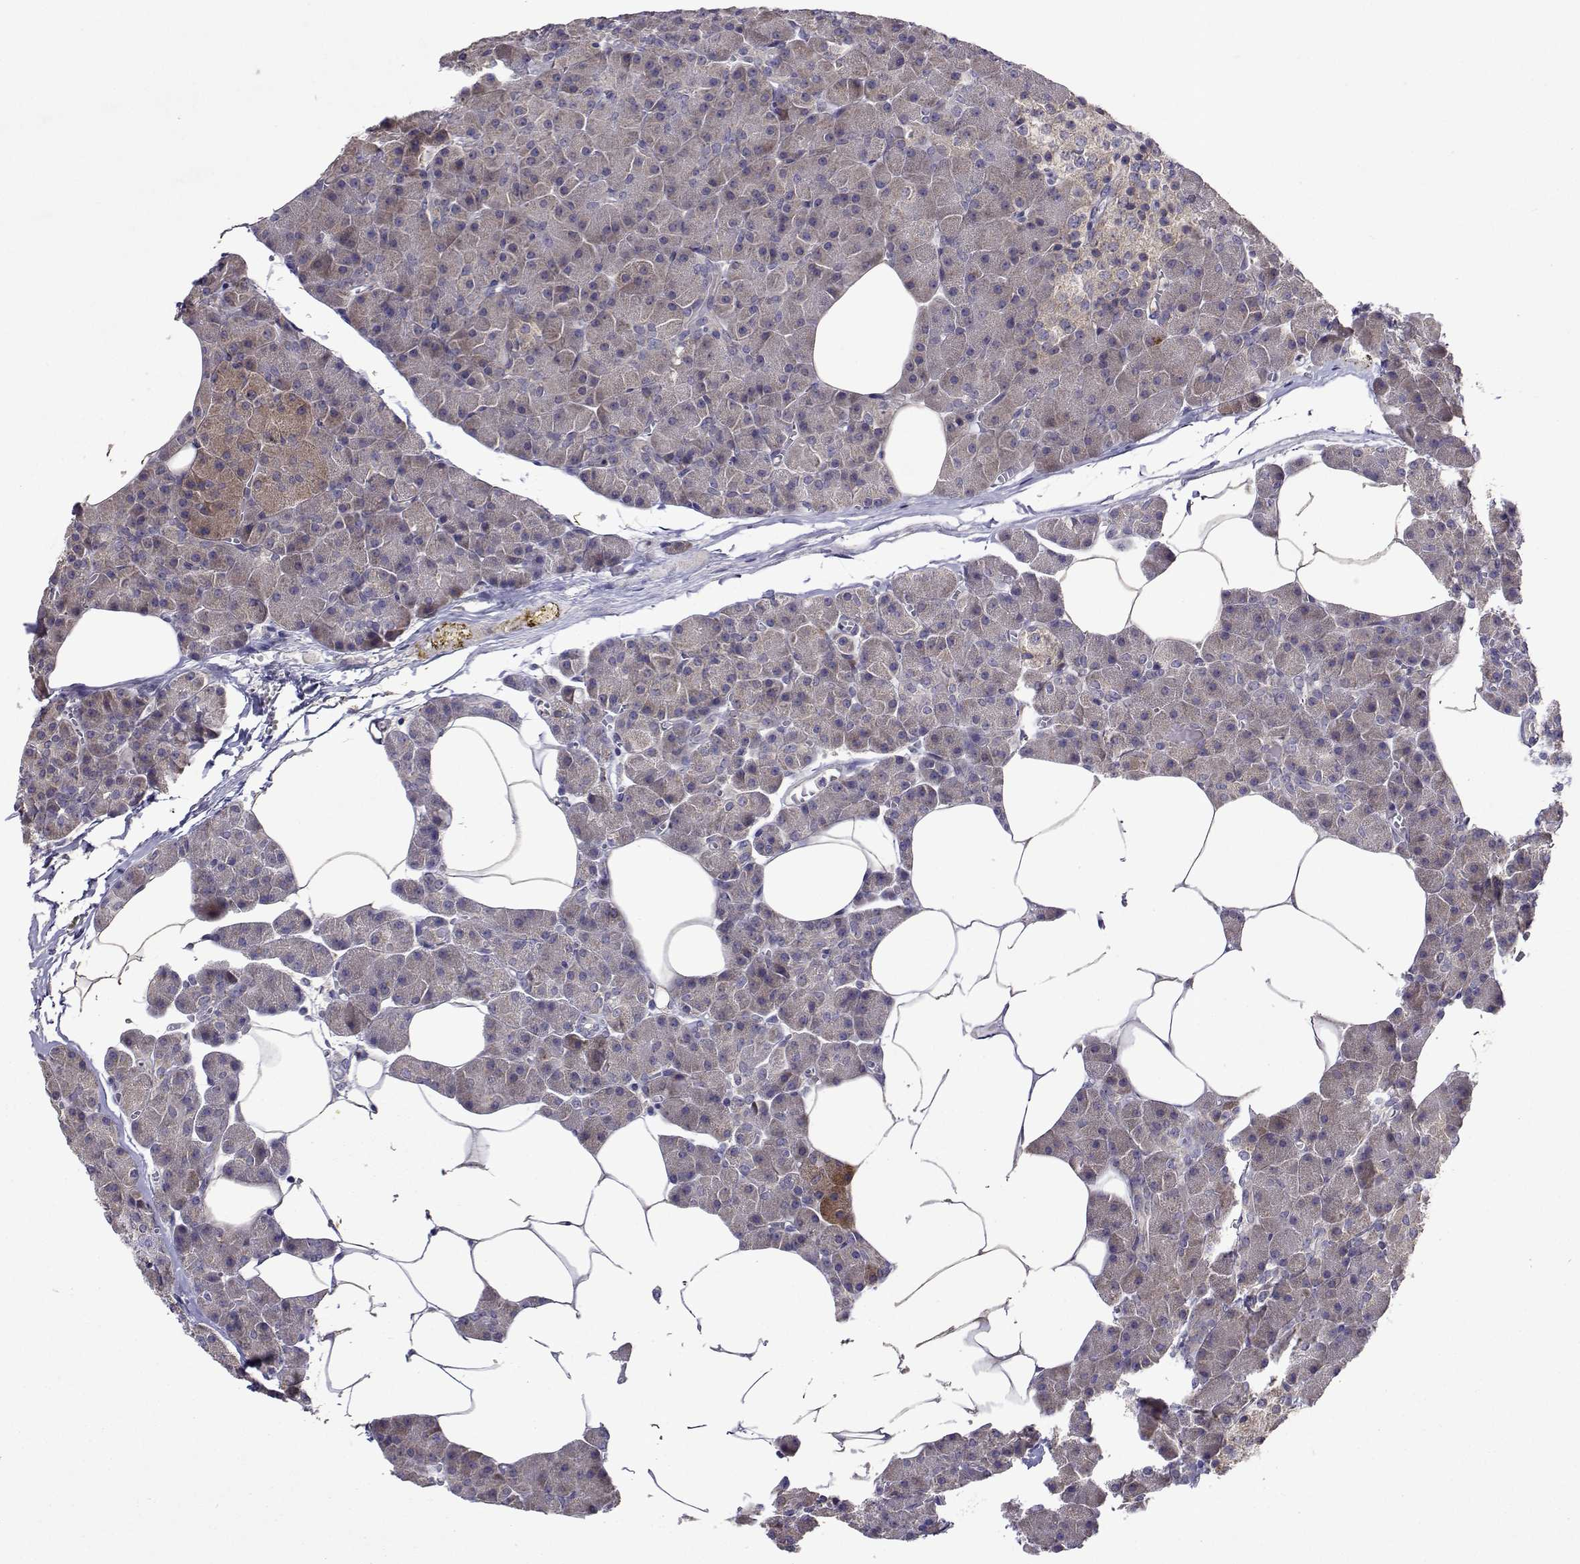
{"staining": {"intensity": "weak", "quantity": "25%-75%", "location": "cytoplasmic/membranous"}, "tissue": "pancreas", "cell_type": "Exocrine glandular cells", "image_type": "normal", "snomed": [{"axis": "morphology", "description": "Normal tissue, NOS"}, {"axis": "topography", "description": "Pancreas"}], "caption": "Brown immunohistochemical staining in normal pancreas displays weak cytoplasmic/membranous positivity in about 25%-75% of exocrine glandular cells.", "gene": "TARBP2", "patient": {"sex": "female", "age": 45}}